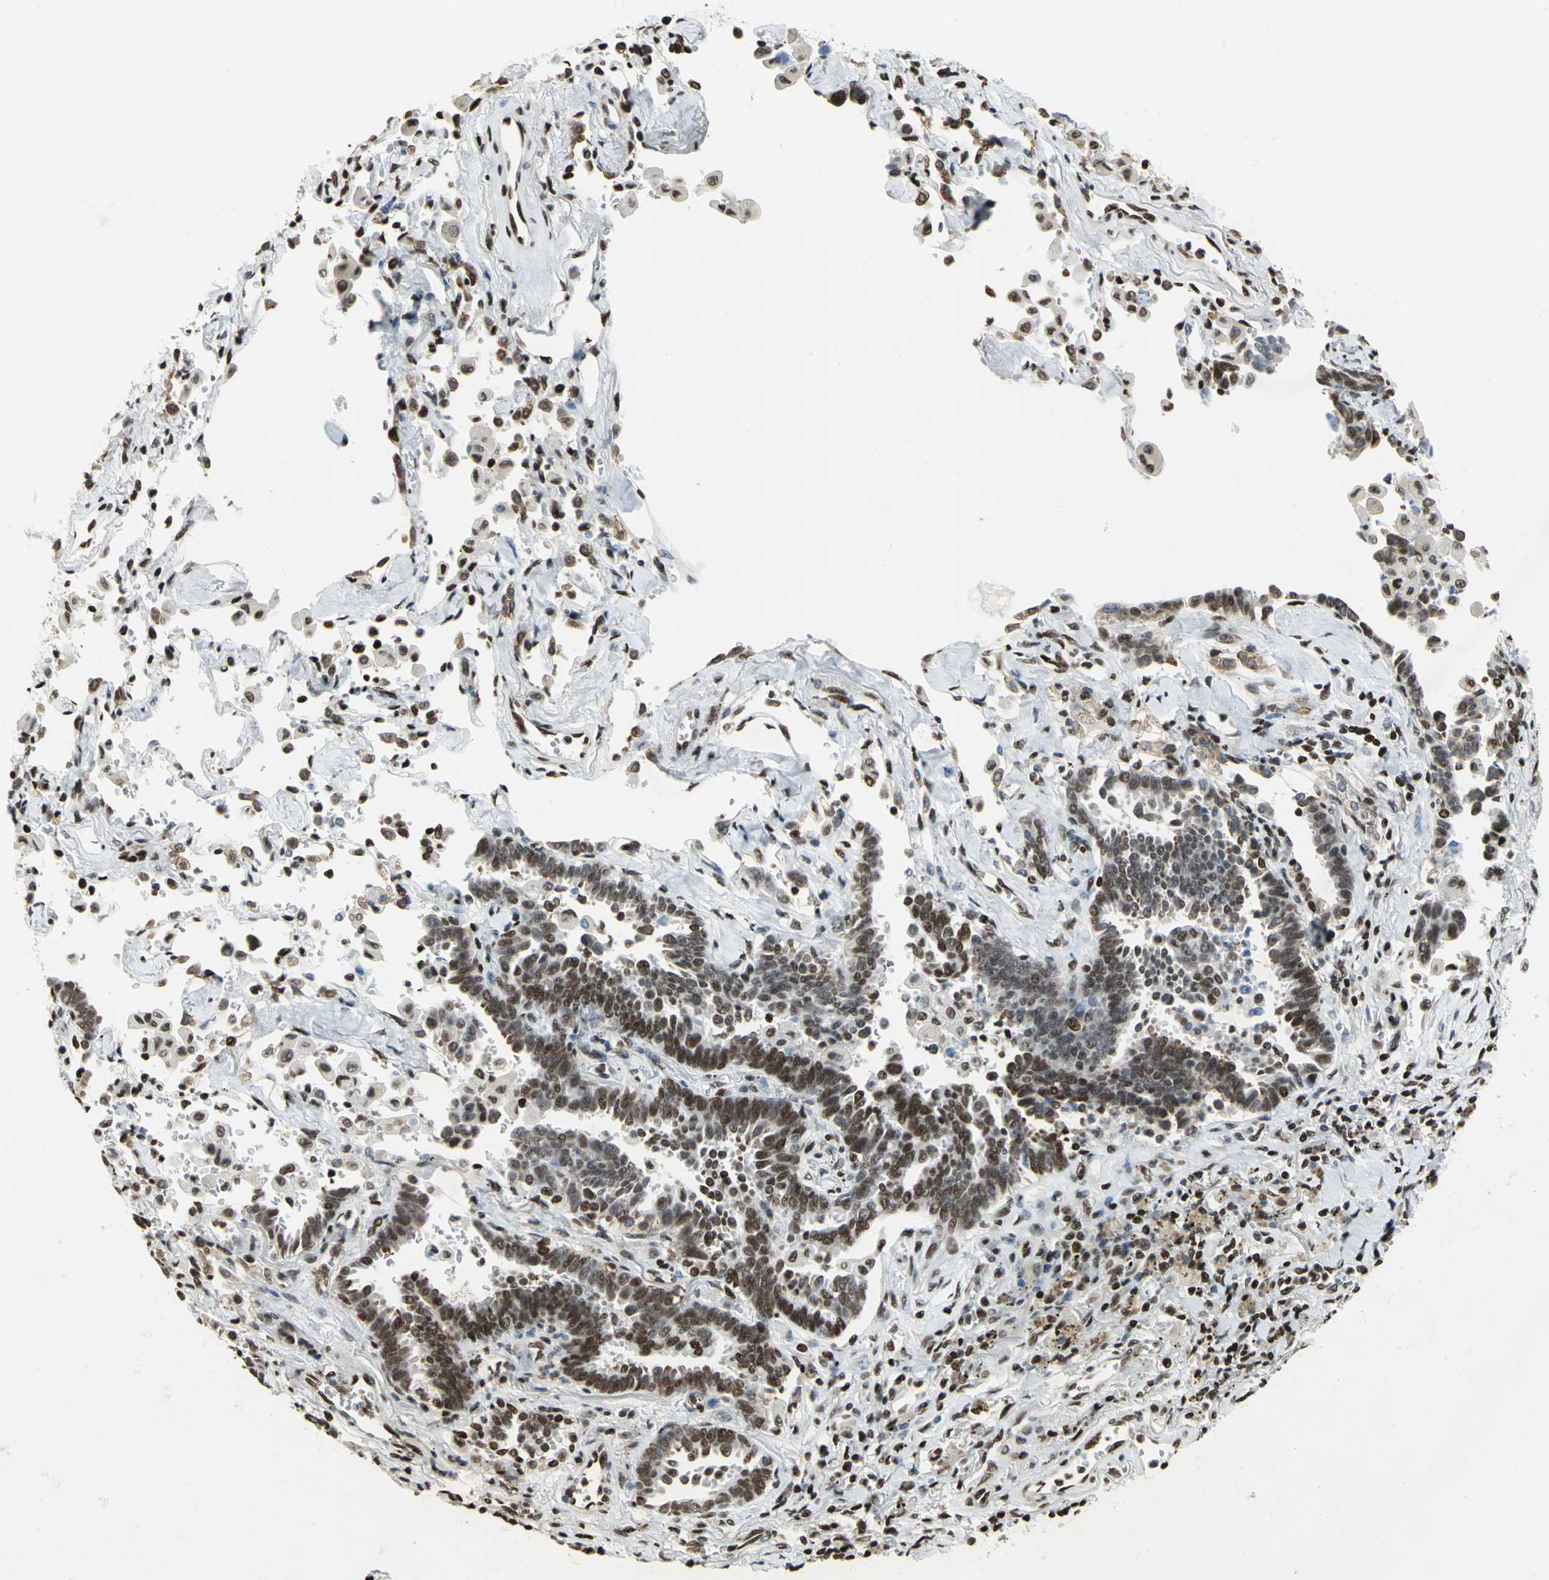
{"staining": {"intensity": "strong", "quantity": ">75%", "location": "nuclear"}, "tissue": "lung cancer", "cell_type": "Tumor cells", "image_type": "cancer", "snomed": [{"axis": "morphology", "description": "Adenocarcinoma, NOS"}, {"axis": "topography", "description": "Lung"}], "caption": "Strong nuclear expression for a protein is present in about >75% of tumor cells of lung cancer (adenocarcinoma) using IHC.", "gene": "HMGB1", "patient": {"sex": "female", "age": 64}}